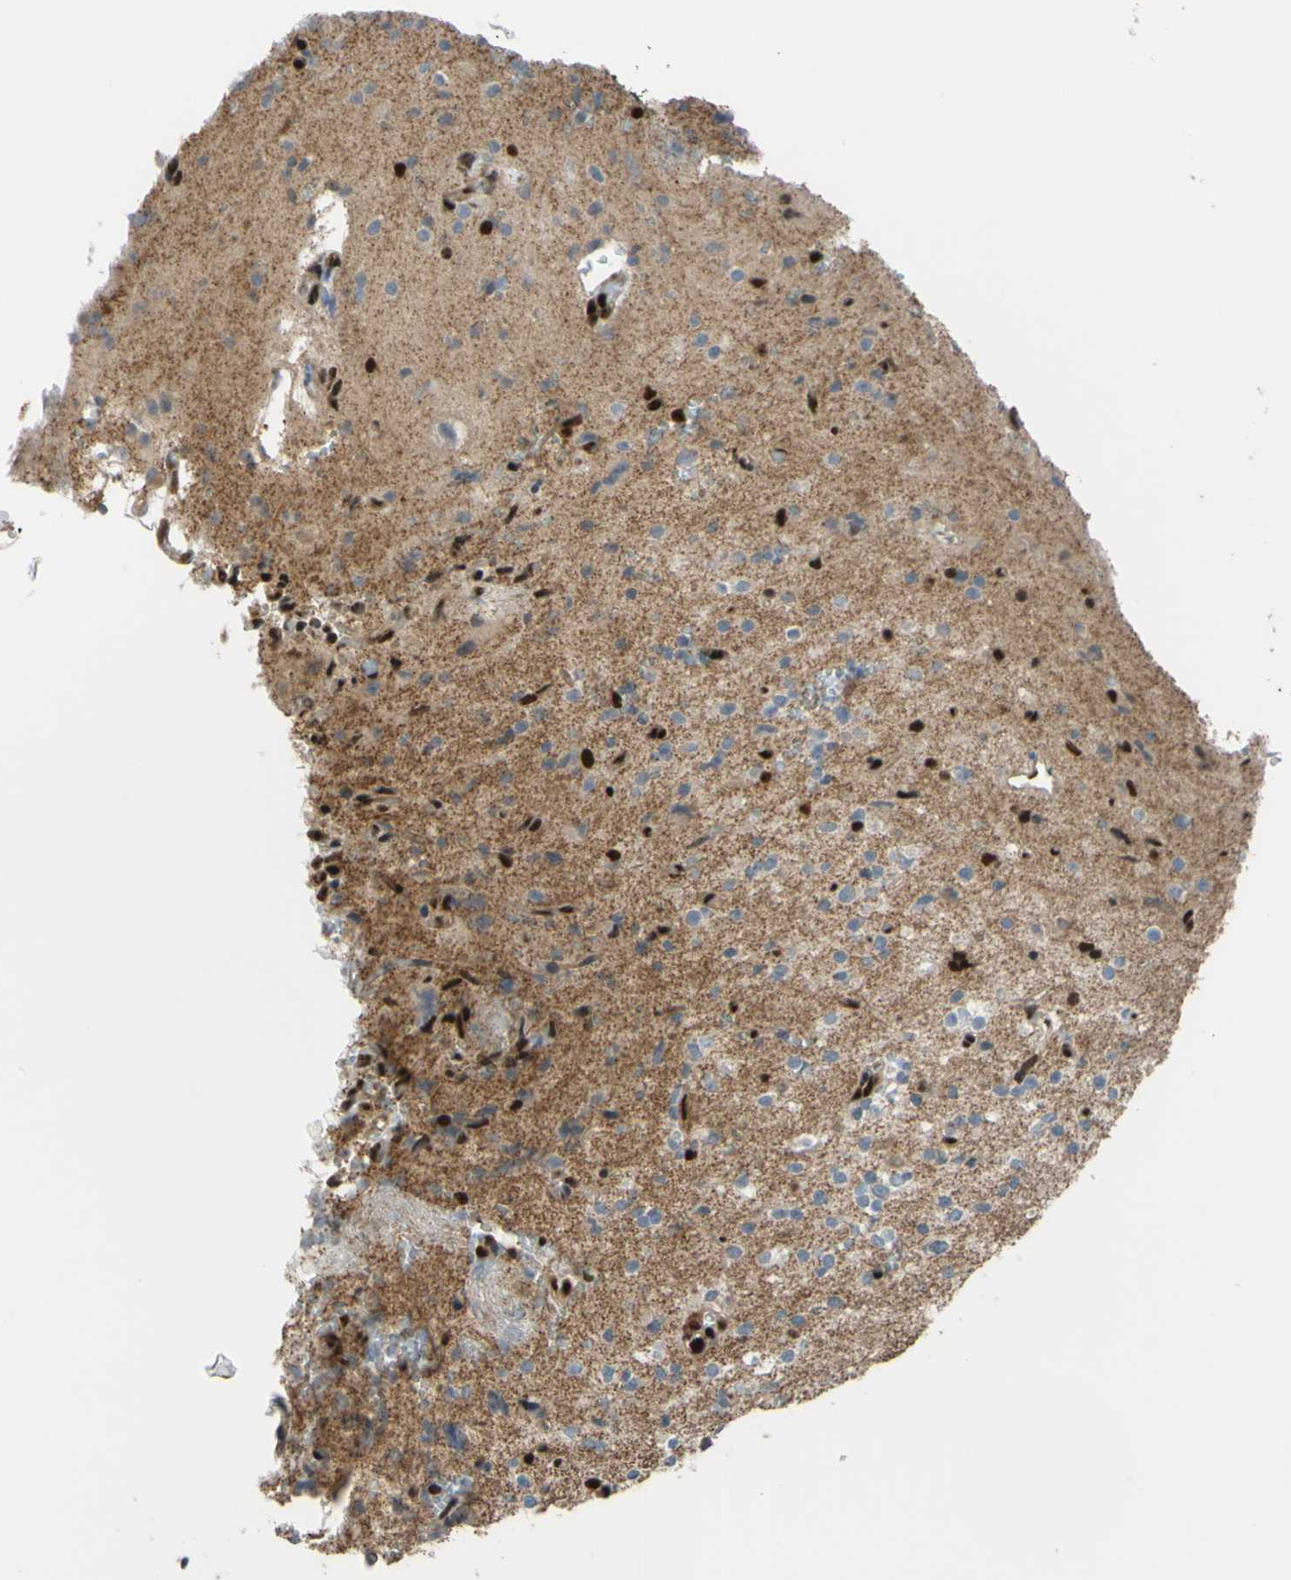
{"staining": {"intensity": "strong", "quantity": "25%-75%", "location": "nuclear"}, "tissue": "glioma", "cell_type": "Tumor cells", "image_type": "cancer", "snomed": [{"axis": "morphology", "description": "Glioma, malignant, High grade"}, {"axis": "topography", "description": "Brain"}], "caption": "Malignant glioma (high-grade) stained with a protein marker demonstrates strong staining in tumor cells.", "gene": "FKBP5", "patient": {"sex": "male", "age": 47}}